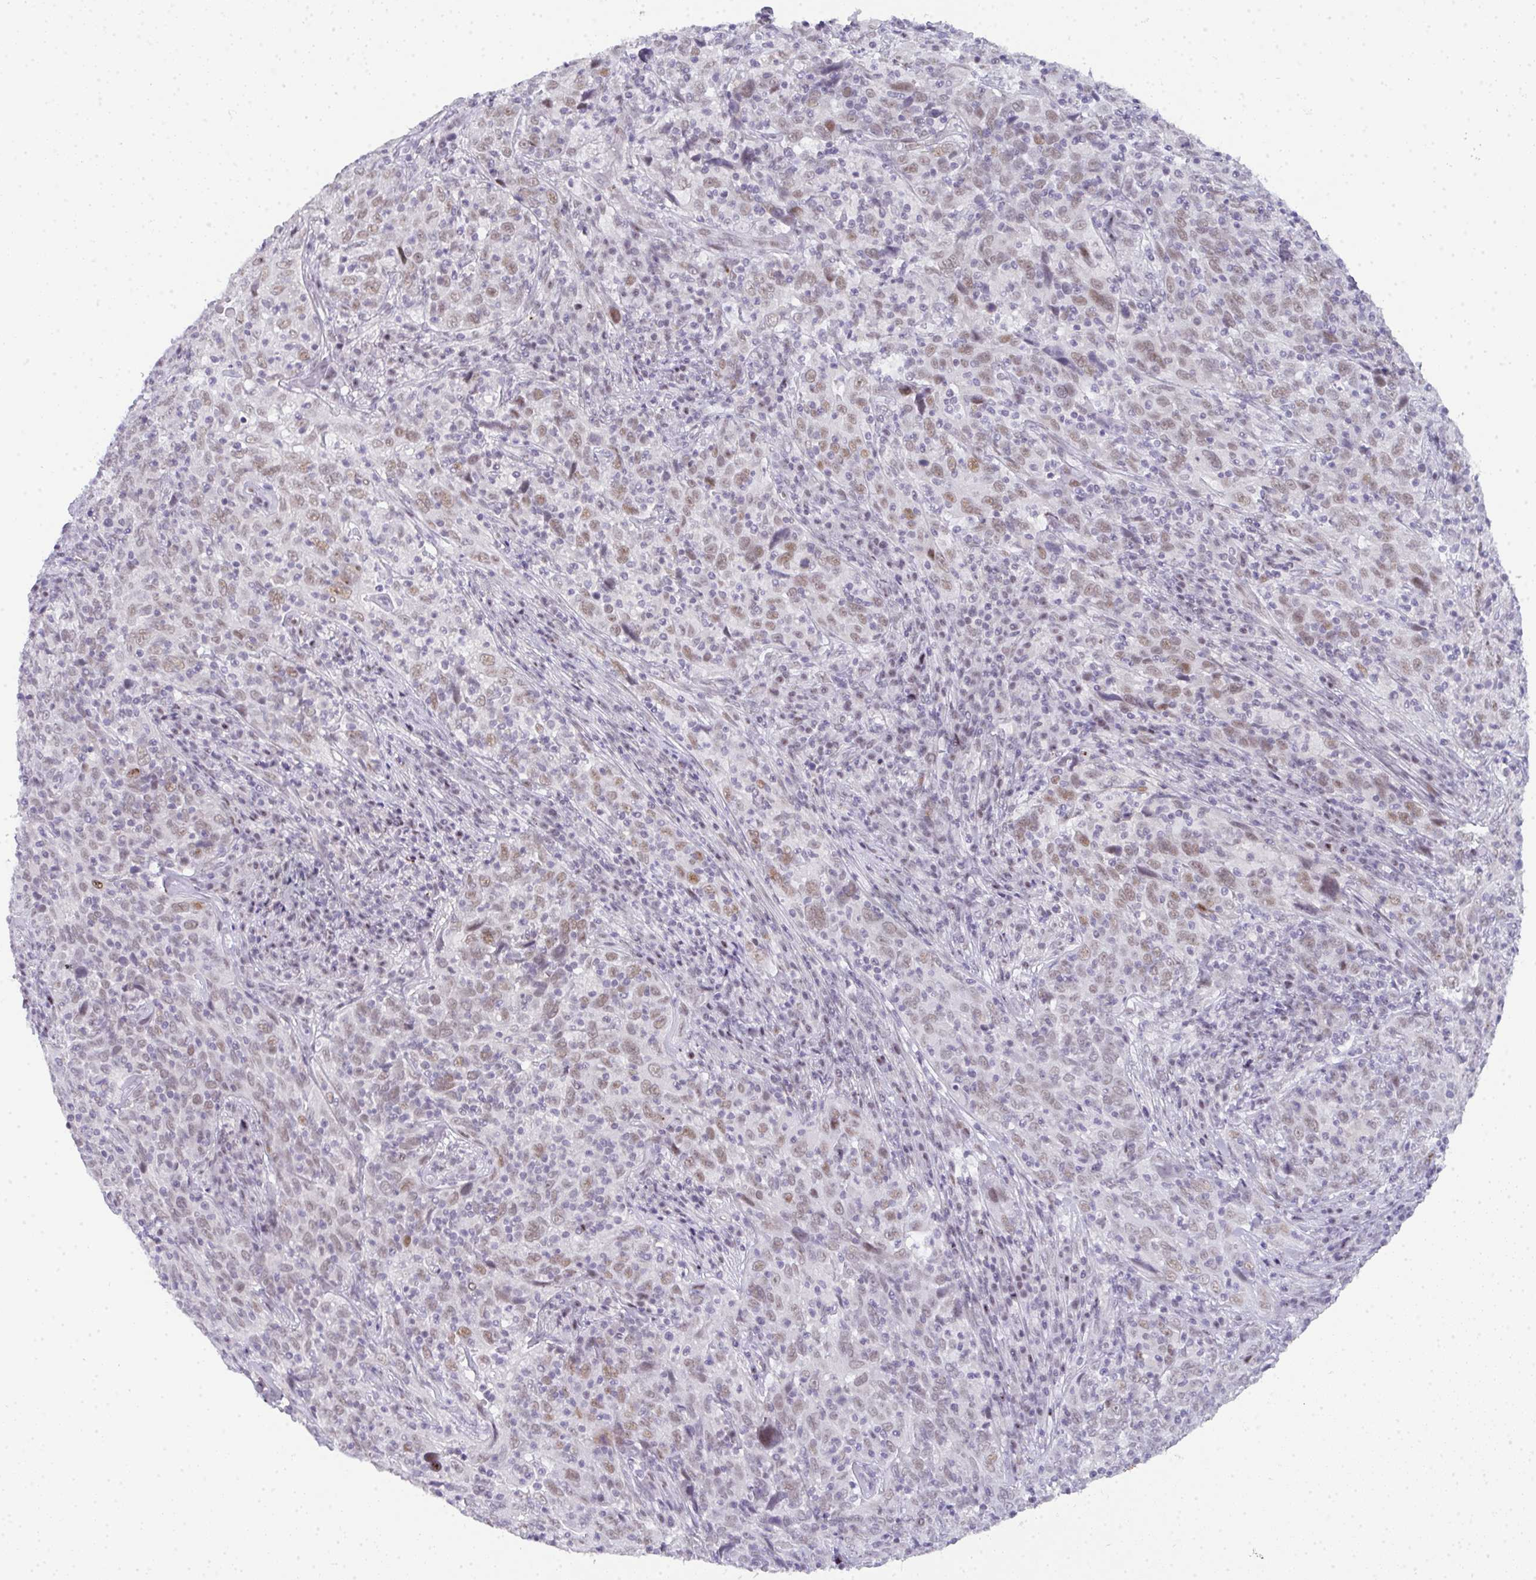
{"staining": {"intensity": "weak", "quantity": "25%-75%", "location": "nuclear"}, "tissue": "cervical cancer", "cell_type": "Tumor cells", "image_type": "cancer", "snomed": [{"axis": "morphology", "description": "Squamous cell carcinoma, NOS"}, {"axis": "topography", "description": "Cervix"}], "caption": "IHC (DAB) staining of cervical cancer shows weak nuclear protein positivity in about 25%-75% of tumor cells.", "gene": "TNMD", "patient": {"sex": "female", "age": 46}}